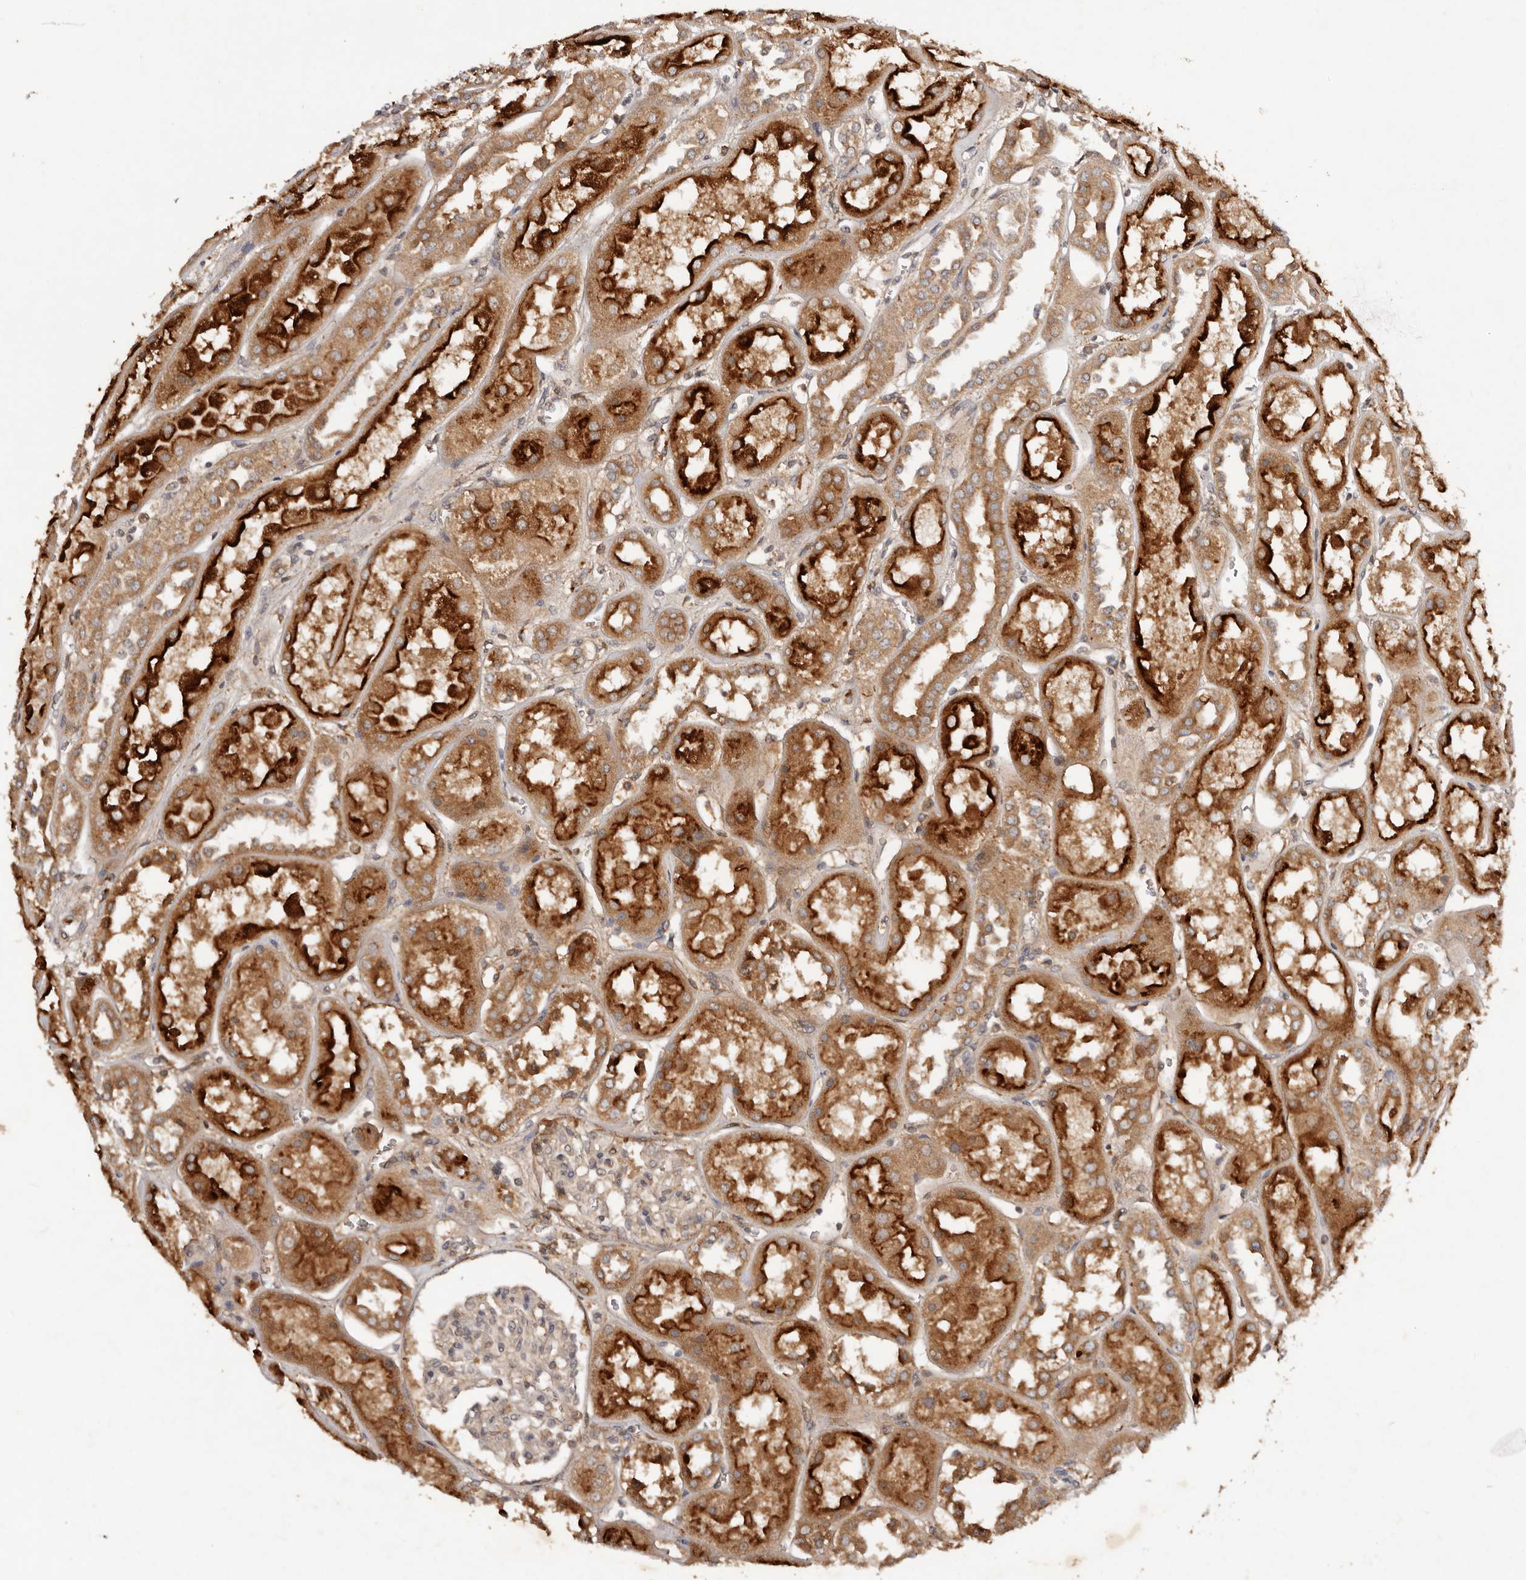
{"staining": {"intensity": "negative", "quantity": "none", "location": "none"}, "tissue": "kidney", "cell_type": "Cells in glomeruli", "image_type": "normal", "snomed": [{"axis": "morphology", "description": "Normal tissue, NOS"}, {"axis": "topography", "description": "Kidney"}], "caption": "There is no significant staining in cells in glomeruli of kidney. Brightfield microscopy of immunohistochemistry stained with DAB (3,3'-diaminobenzidine) (brown) and hematoxylin (blue), captured at high magnification.", "gene": "PKIB", "patient": {"sex": "male", "age": 70}}